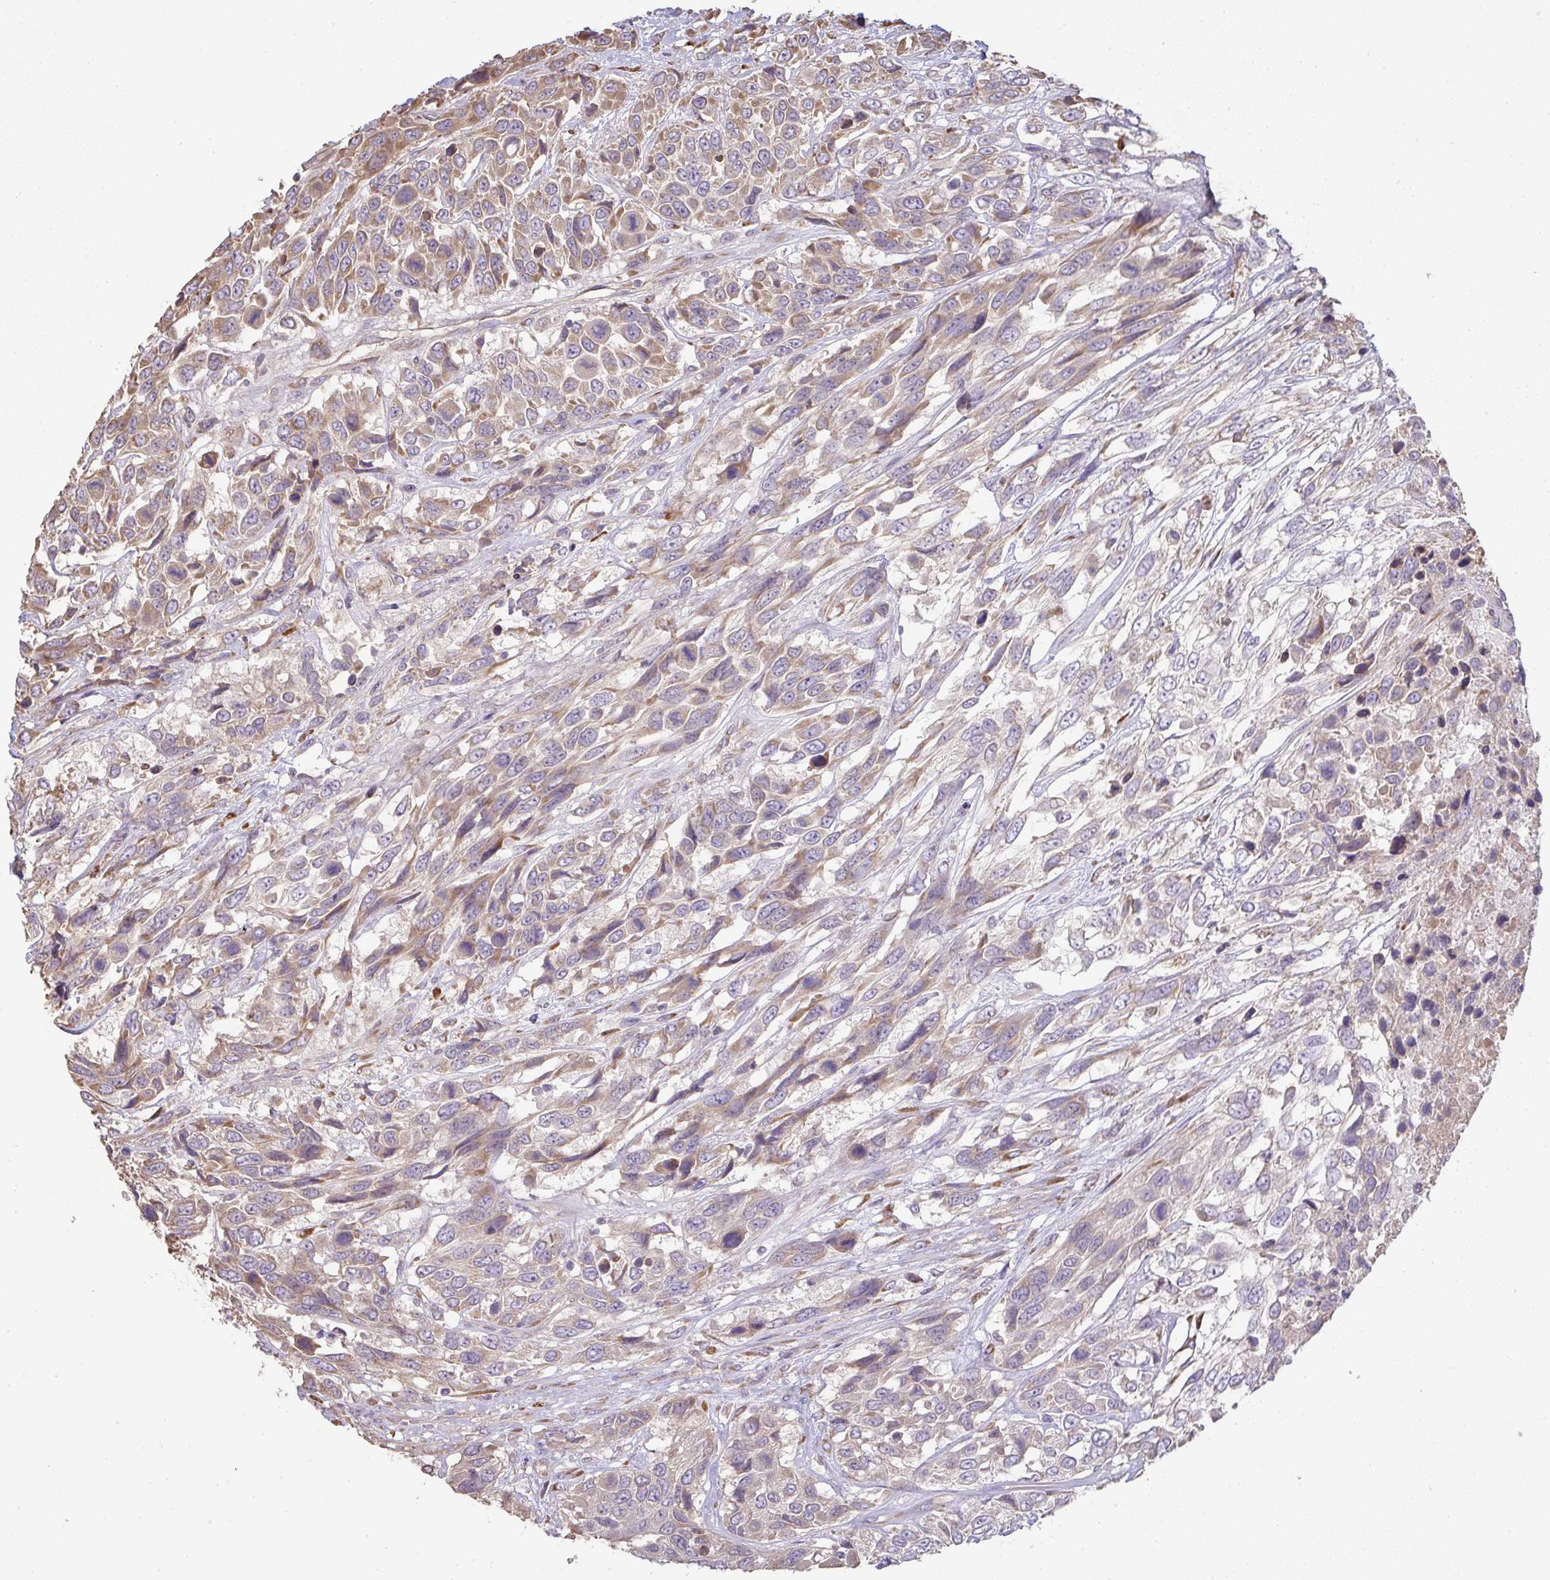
{"staining": {"intensity": "moderate", "quantity": ">75%", "location": "cytoplasmic/membranous"}, "tissue": "urothelial cancer", "cell_type": "Tumor cells", "image_type": "cancer", "snomed": [{"axis": "morphology", "description": "Urothelial carcinoma, High grade"}, {"axis": "topography", "description": "Urinary bladder"}], "caption": "An image showing moderate cytoplasmic/membranous positivity in approximately >75% of tumor cells in urothelial cancer, as visualized by brown immunohistochemical staining.", "gene": "BRINP3", "patient": {"sex": "female", "age": 70}}